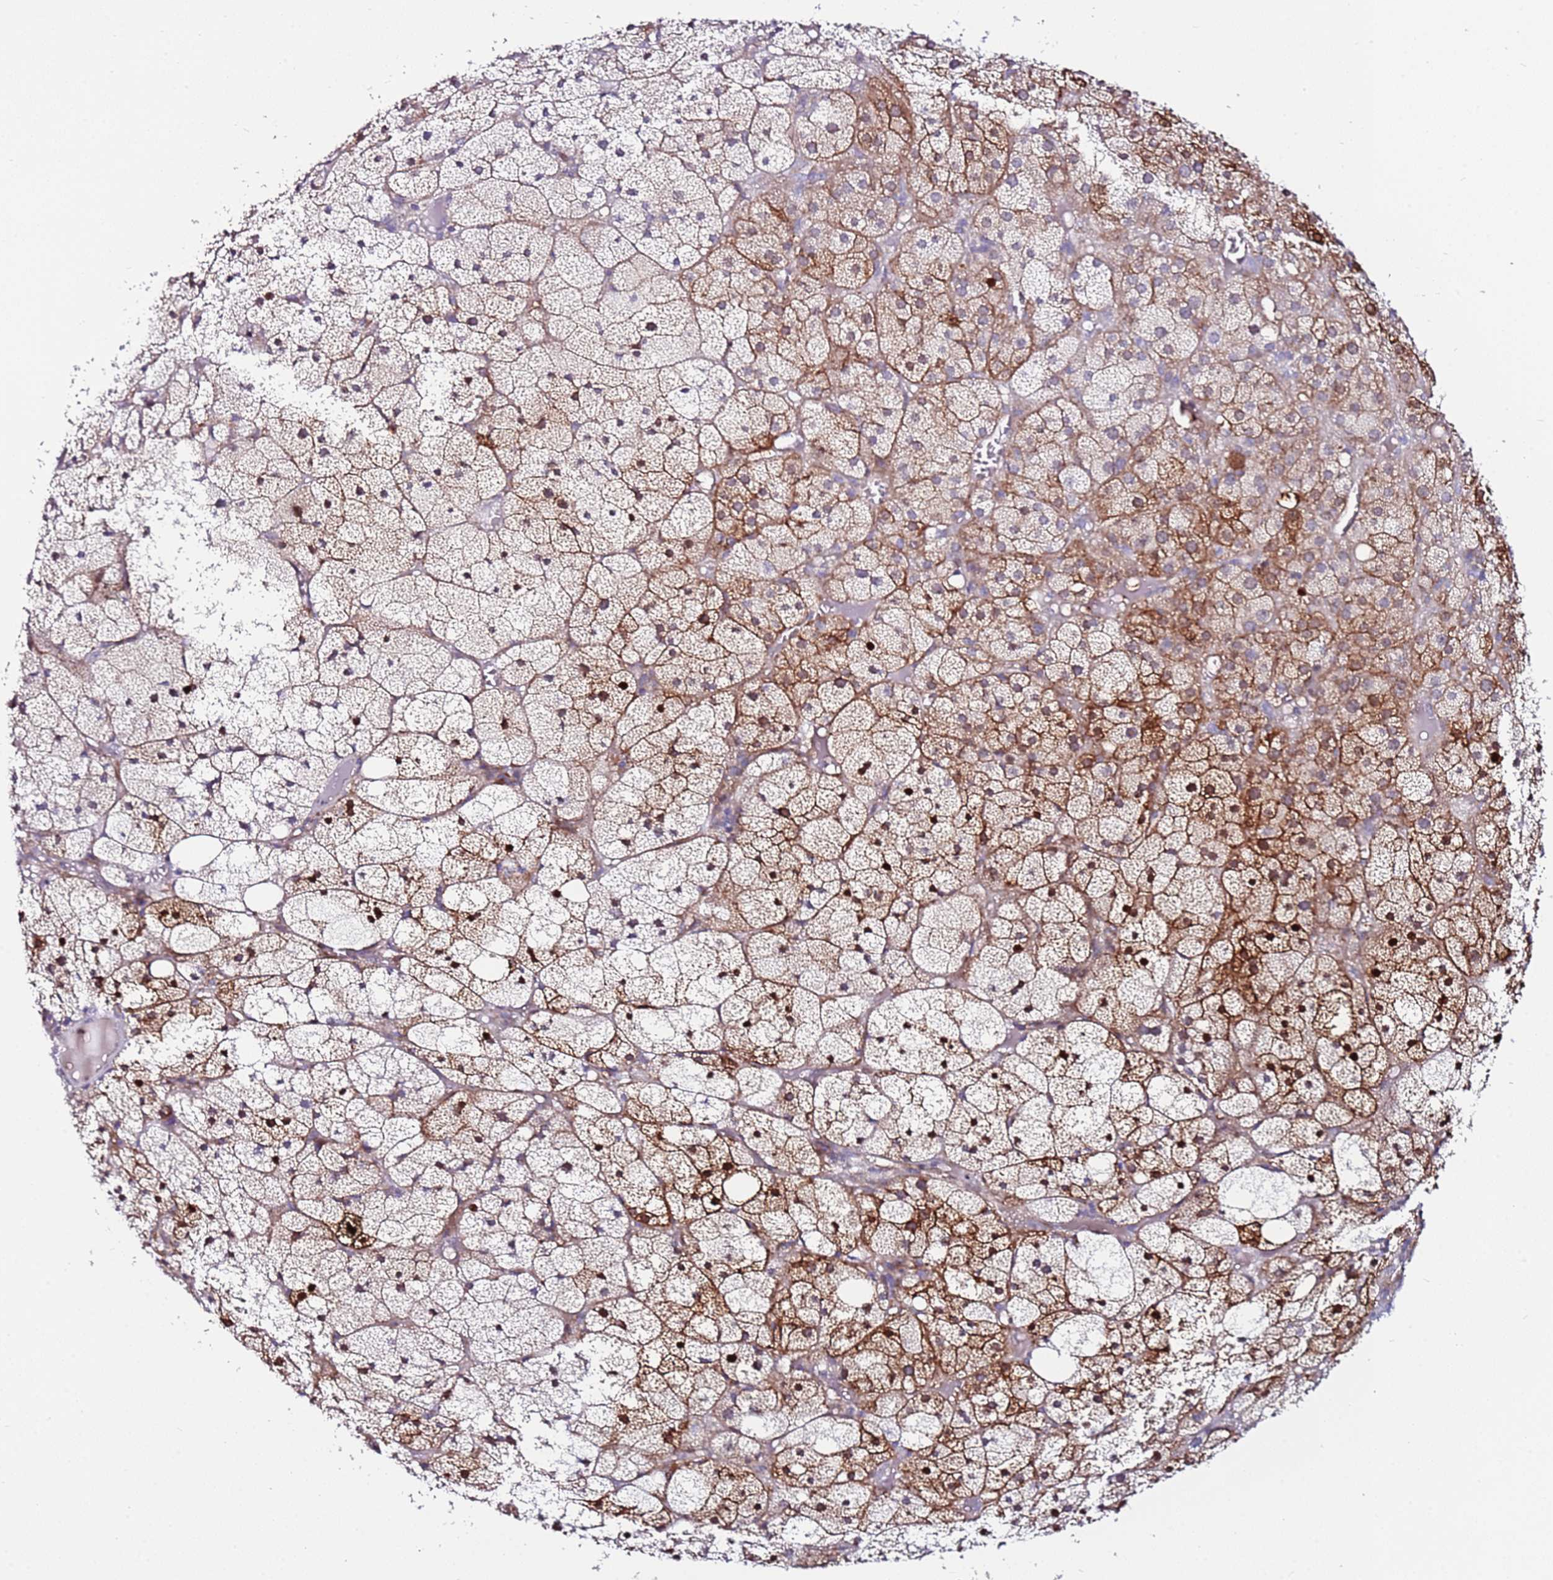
{"staining": {"intensity": "strong", "quantity": "25%-75%", "location": "cytoplasmic/membranous"}, "tissue": "adrenal gland", "cell_type": "Glandular cells", "image_type": "normal", "snomed": [{"axis": "morphology", "description": "Normal tissue, NOS"}, {"axis": "topography", "description": "Adrenal gland"}], "caption": "This photomicrograph shows unremarkable adrenal gland stained with IHC to label a protein in brown. The cytoplasmic/membranous of glandular cells show strong positivity for the protein. Nuclei are counter-stained blue.", "gene": "SRRM5", "patient": {"sex": "female", "age": 61}}